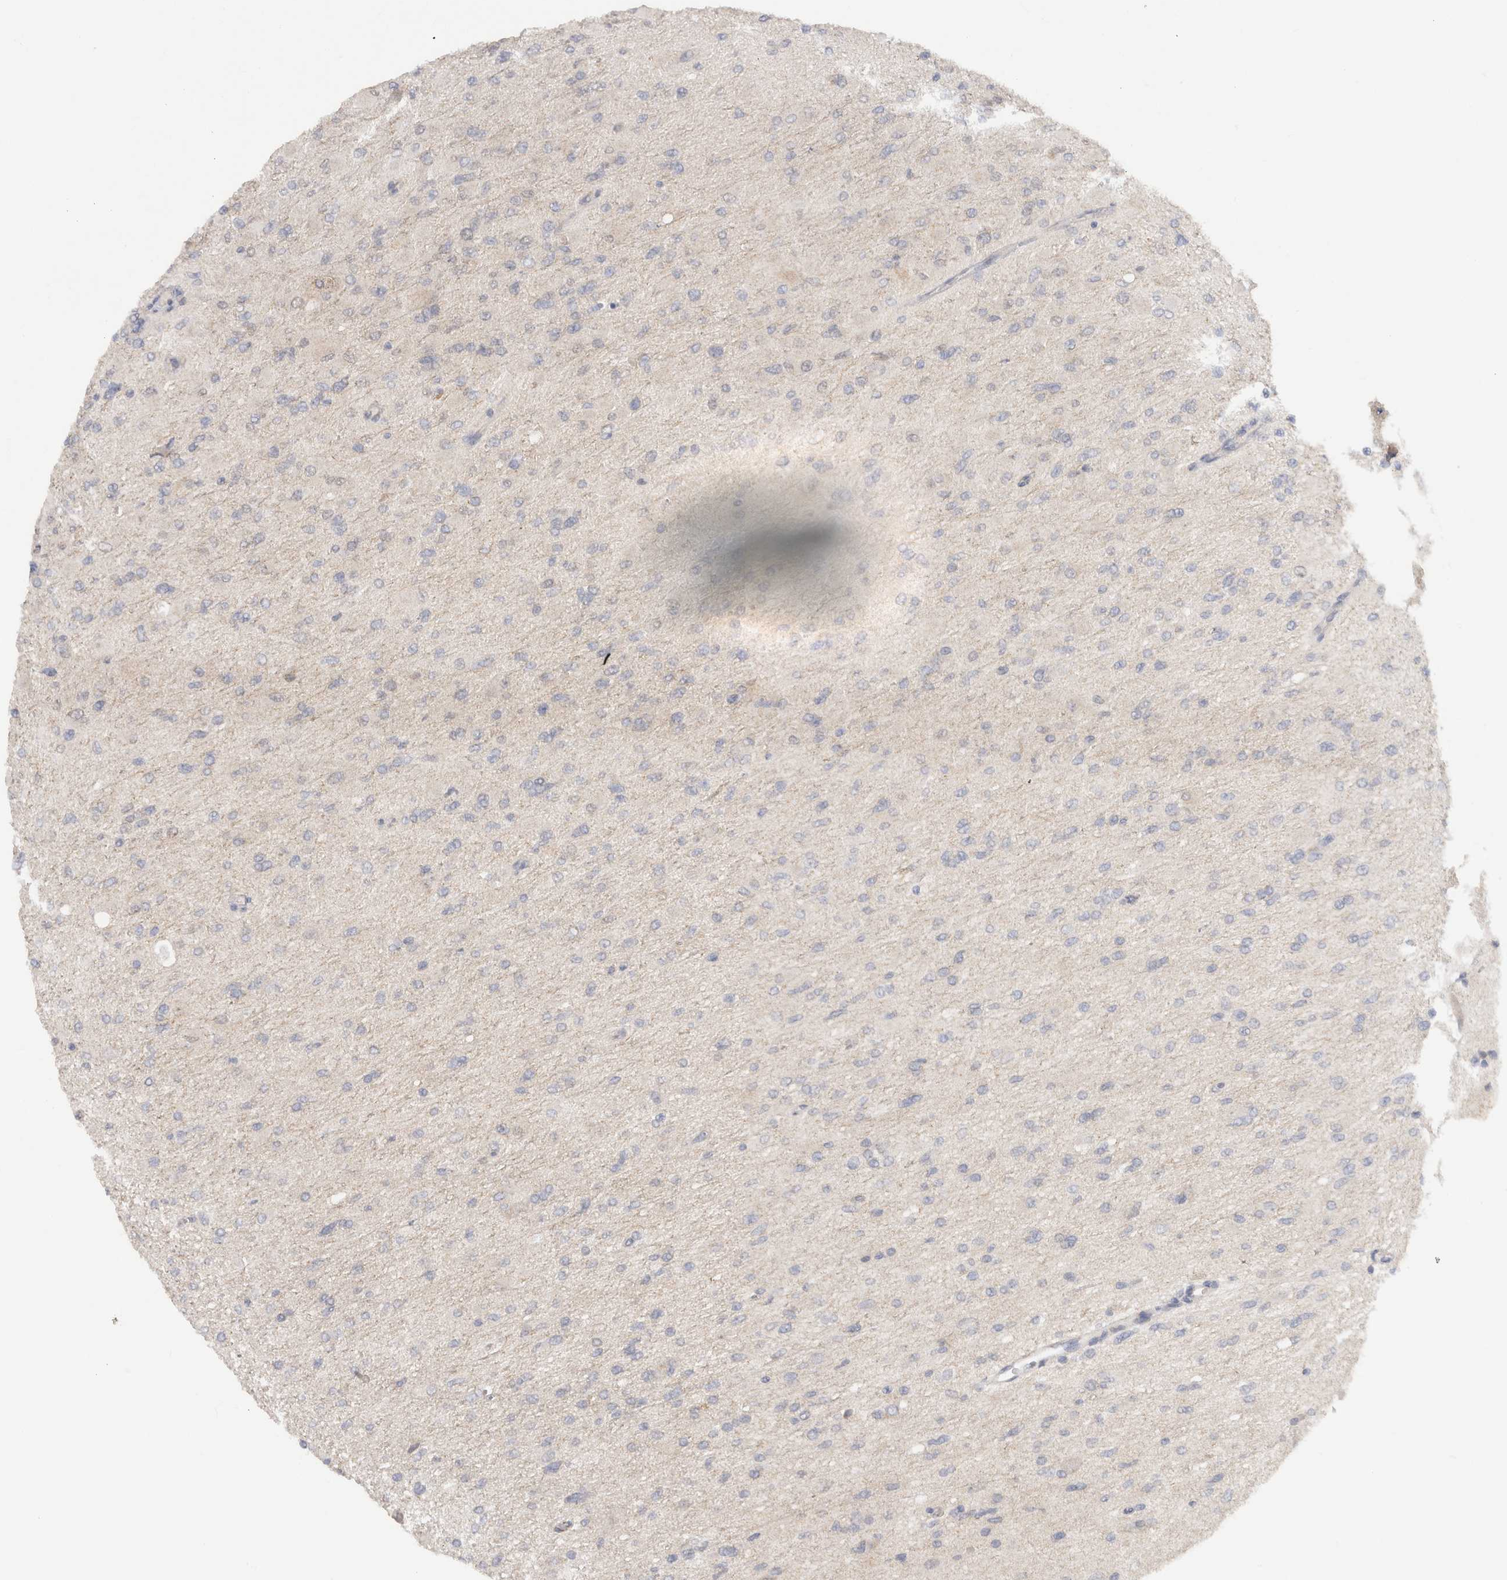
{"staining": {"intensity": "negative", "quantity": "none", "location": "none"}, "tissue": "glioma", "cell_type": "Tumor cells", "image_type": "cancer", "snomed": [{"axis": "morphology", "description": "Glioma, malignant, High grade"}, {"axis": "topography", "description": "Cerebral cortex"}], "caption": "A histopathology image of glioma stained for a protein displays no brown staining in tumor cells.", "gene": "CHRM4", "patient": {"sex": "female", "age": 36}}